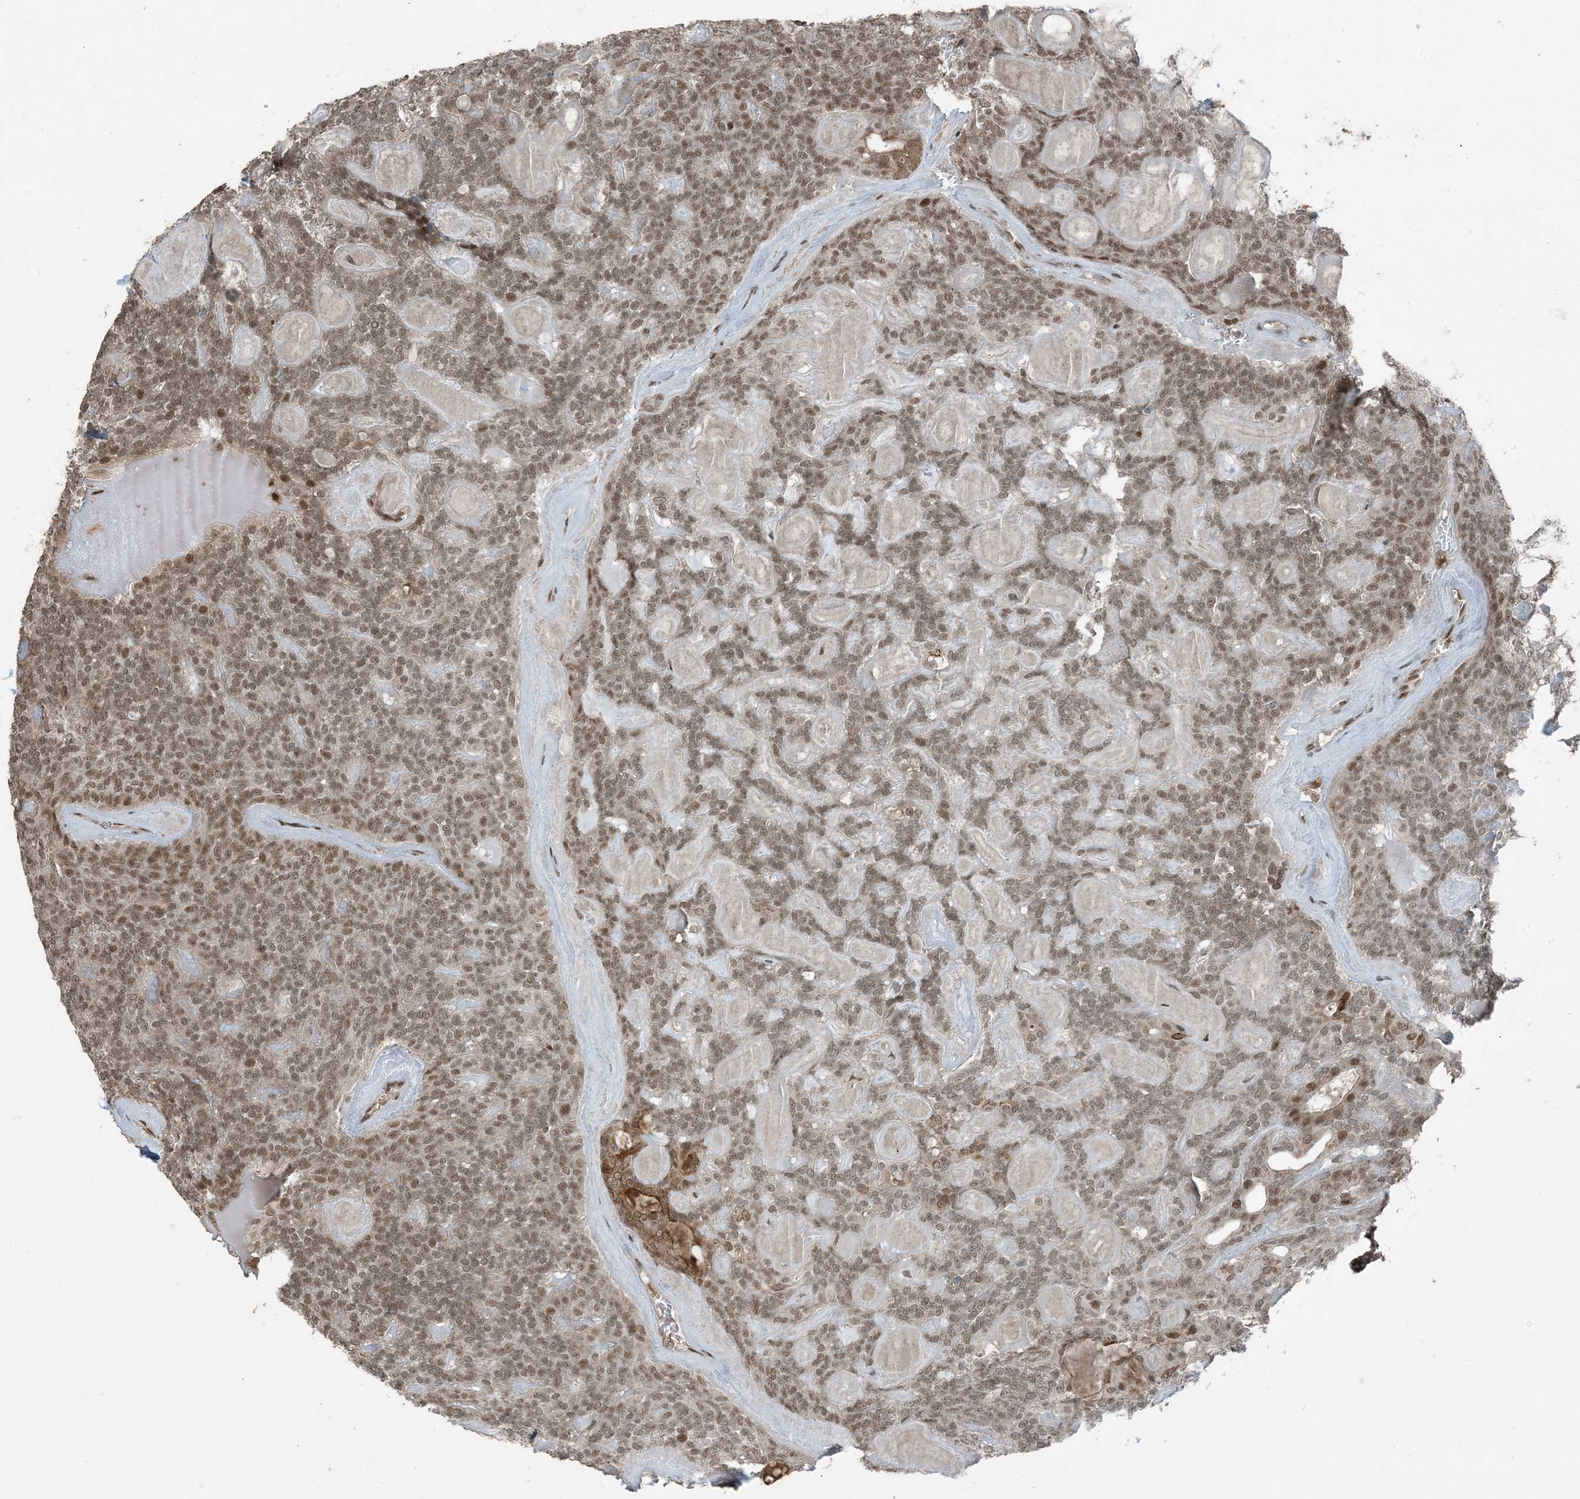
{"staining": {"intensity": "moderate", "quantity": ">75%", "location": "nuclear"}, "tissue": "head and neck cancer", "cell_type": "Tumor cells", "image_type": "cancer", "snomed": [{"axis": "morphology", "description": "Adenocarcinoma, NOS"}, {"axis": "topography", "description": "Head-Neck"}], "caption": "Adenocarcinoma (head and neck) stained with a brown dye displays moderate nuclear positive staining in approximately >75% of tumor cells.", "gene": "TRAPPC12", "patient": {"sex": "male", "age": 66}}